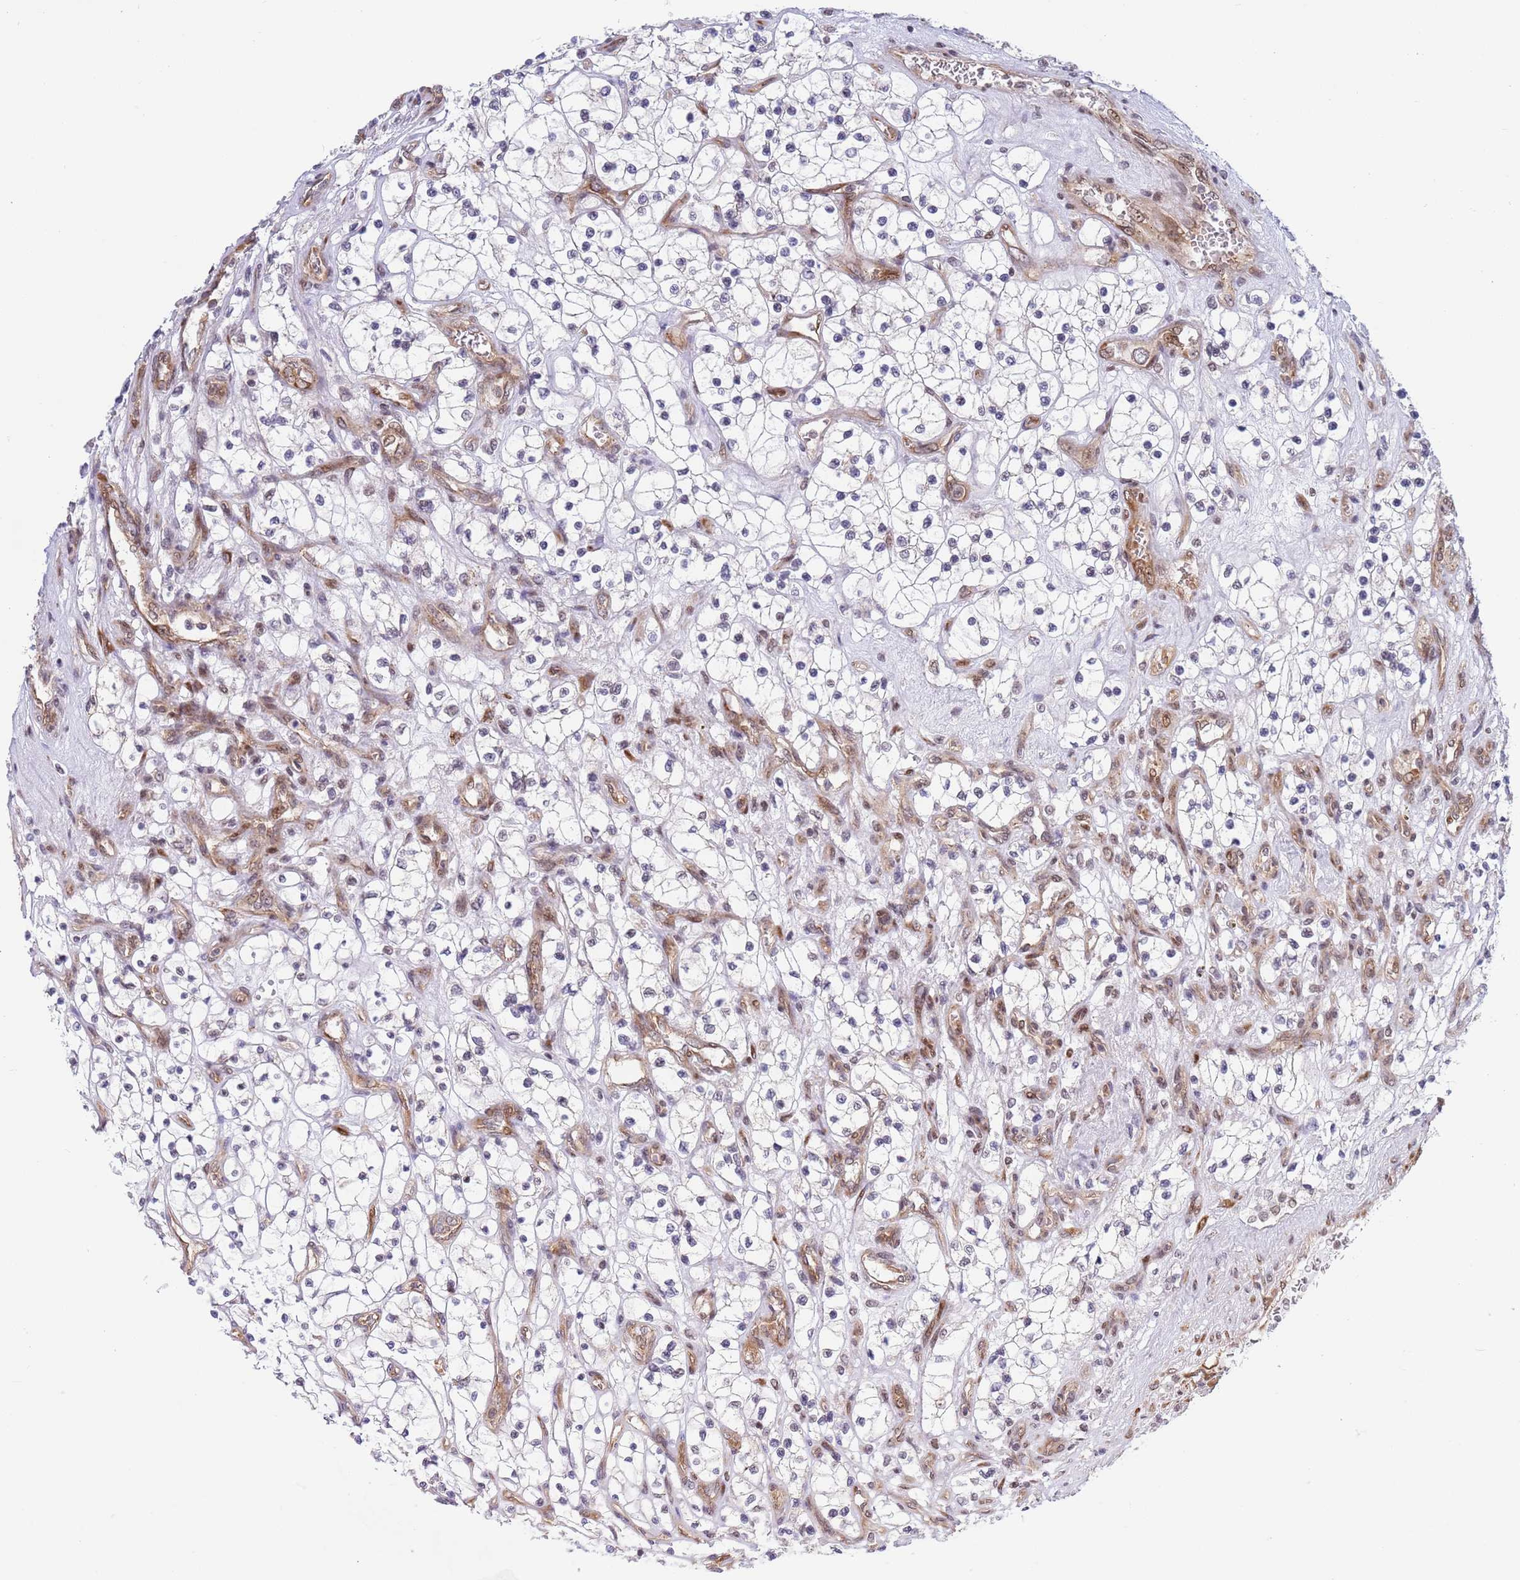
{"staining": {"intensity": "negative", "quantity": "none", "location": "none"}, "tissue": "renal cancer", "cell_type": "Tumor cells", "image_type": "cancer", "snomed": [{"axis": "morphology", "description": "Adenocarcinoma, NOS"}, {"axis": "topography", "description": "Kidney"}], "caption": "Human renal adenocarcinoma stained for a protein using immunohistochemistry (IHC) reveals no expression in tumor cells.", "gene": "TBX10", "patient": {"sex": "female", "age": 69}}